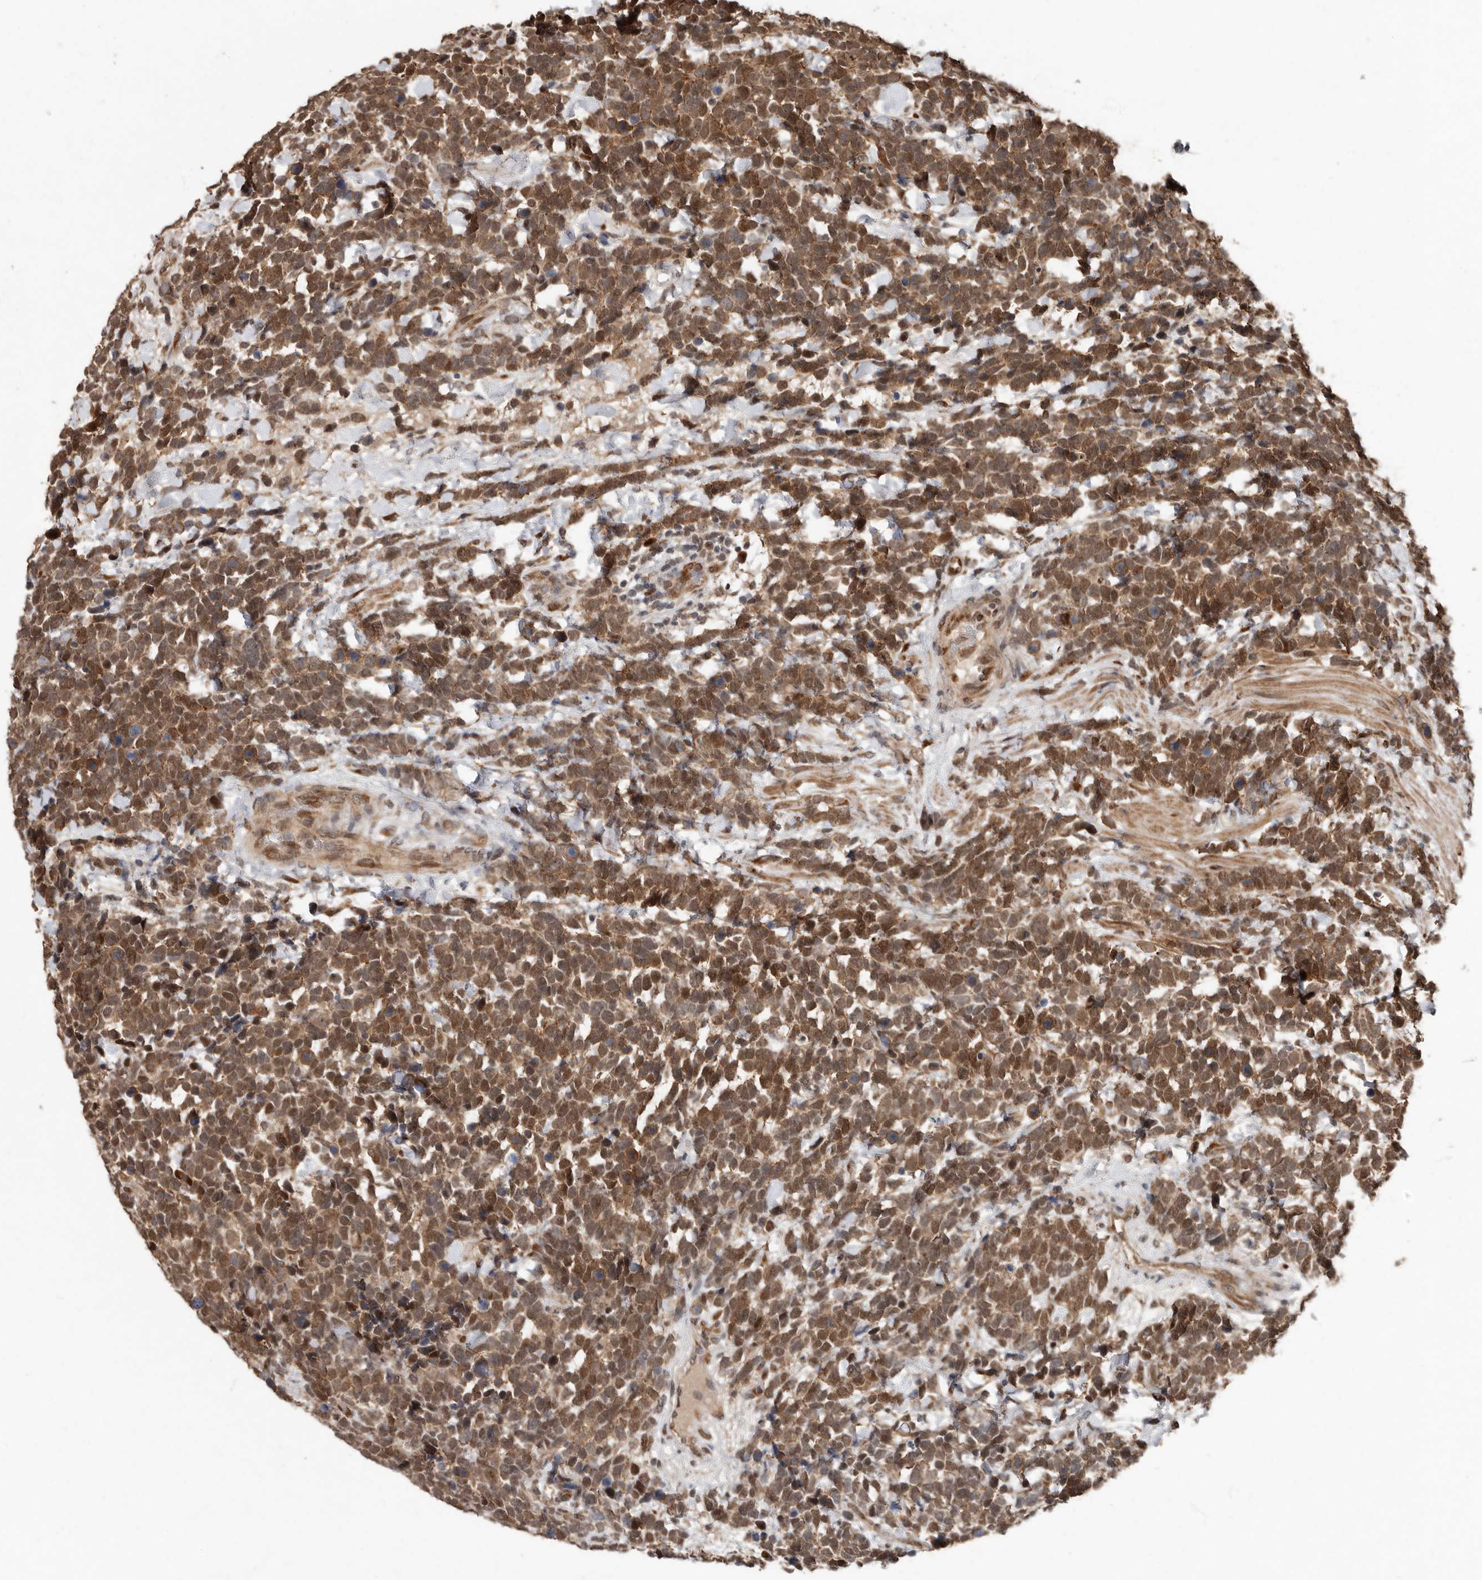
{"staining": {"intensity": "moderate", "quantity": ">75%", "location": "cytoplasmic/membranous,nuclear"}, "tissue": "urothelial cancer", "cell_type": "Tumor cells", "image_type": "cancer", "snomed": [{"axis": "morphology", "description": "Urothelial carcinoma, High grade"}, {"axis": "topography", "description": "Urinary bladder"}], "caption": "The histopathology image displays staining of urothelial cancer, revealing moderate cytoplasmic/membranous and nuclear protein expression (brown color) within tumor cells.", "gene": "LRGUK", "patient": {"sex": "female", "age": 82}}